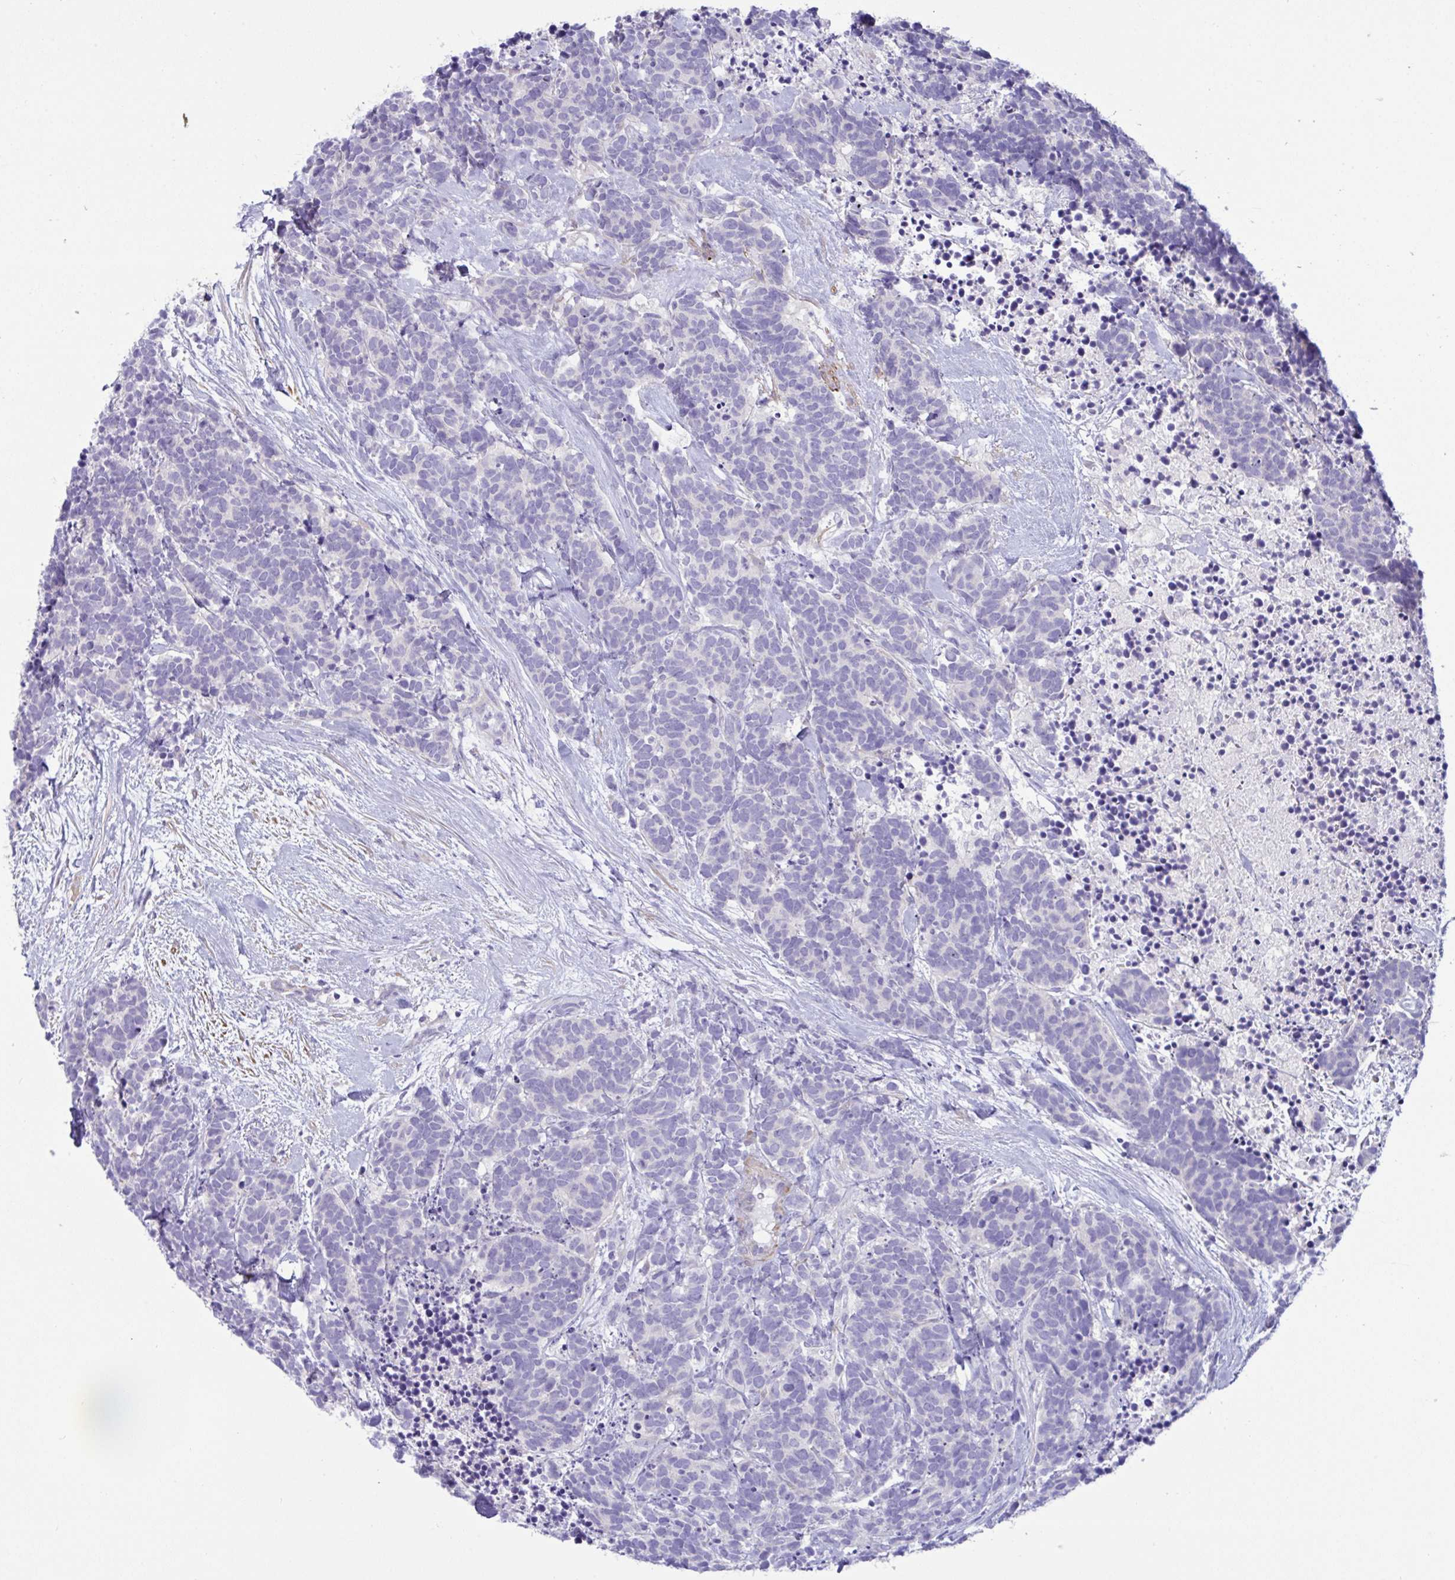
{"staining": {"intensity": "negative", "quantity": "none", "location": "none"}, "tissue": "carcinoid", "cell_type": "Tumor cells", "image_type": "cancer", "snomed": [{"axis": "morphology", "description": "Carcinoma, NOS"}, {"axis": "morphology", "description": "Carcinoid, malignant, NOS"}, {"axis": "topography", "description": "Prostate"}], "caption": "Tumor cells show no significant protein positivity in carcinoid.", "gene": "MED11", "patient": {"sex": "male", "age": 57}}